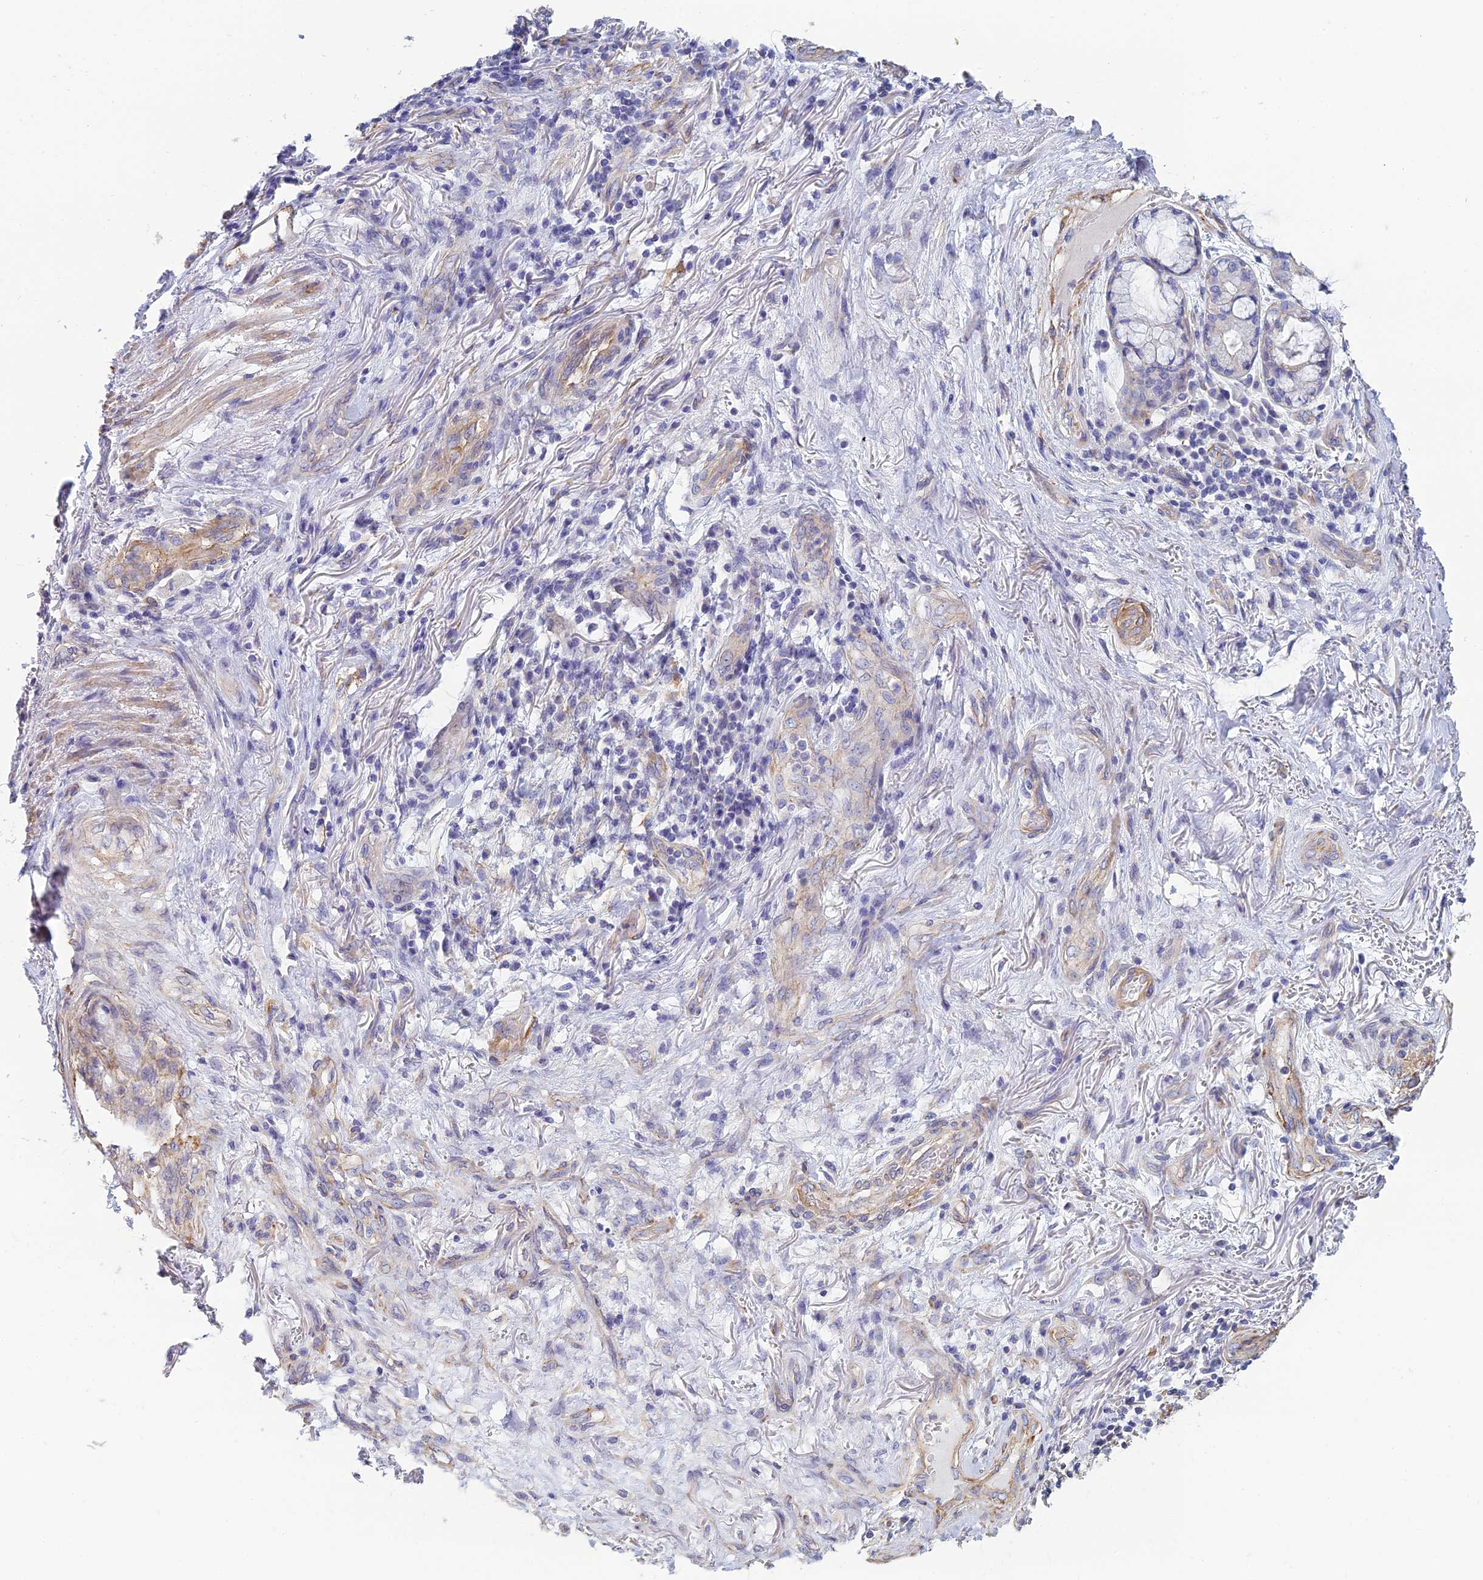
{"staining": {"intensity": "negative", "quantity": "none", "location": "none"}, "tissue": "lung cancer", "cell_type": "Tumor cells", "image_type": "cancer", "snomed": [{"axis": "morphology", "description": "Adenocarcinoma, NOS"}, {"axis": "topography", "description": "Lung"}], "caption": "The immunohistochemistry (IHC) image has no significant staining in tumor cells of adenocarcinoma (lung) tissue.", "gene": "PCDHA5", "patient": {"sex": "female", "age": 54}}